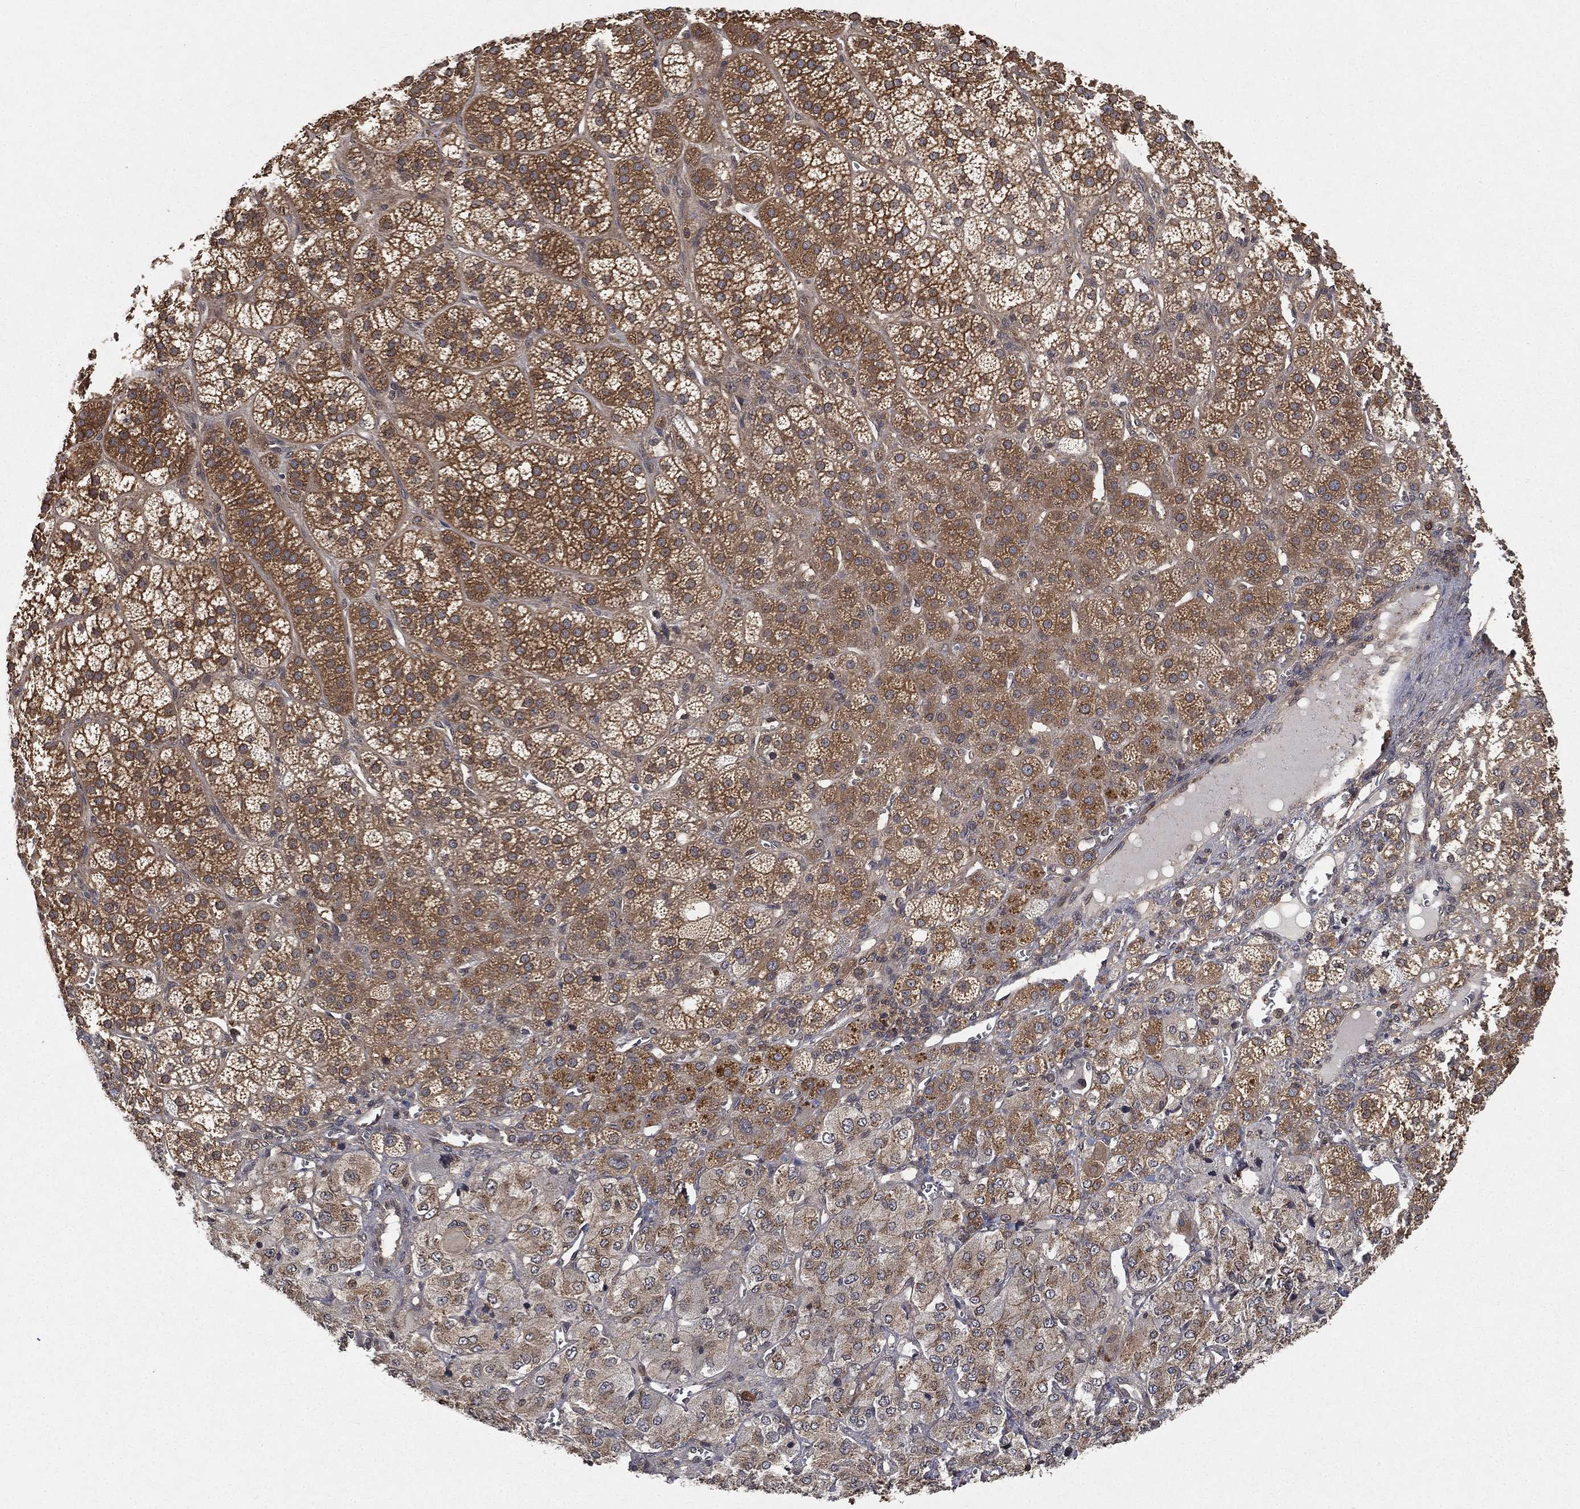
{"staining": {"intensity": "strong", "quantity": "25%-75%", "location": "cytoplasmic/membranous"}, "tissue": "adrenal gland", "cell_type": "Glandular cells", "image_type": "normal", "snomed": [{"axis": "morphology", "description": "Normal tissue, NOS"}, {"axis": "topography", "description": "Adrenal gland"}], "caption": "Protein staining exhibits strong cytoplasmic/membranous positivity in about 25%-75% of glandular cells in unremarkable adrenal gland.", "gene": "UBA5", "patient": {"sex": "female", "age": 60}}